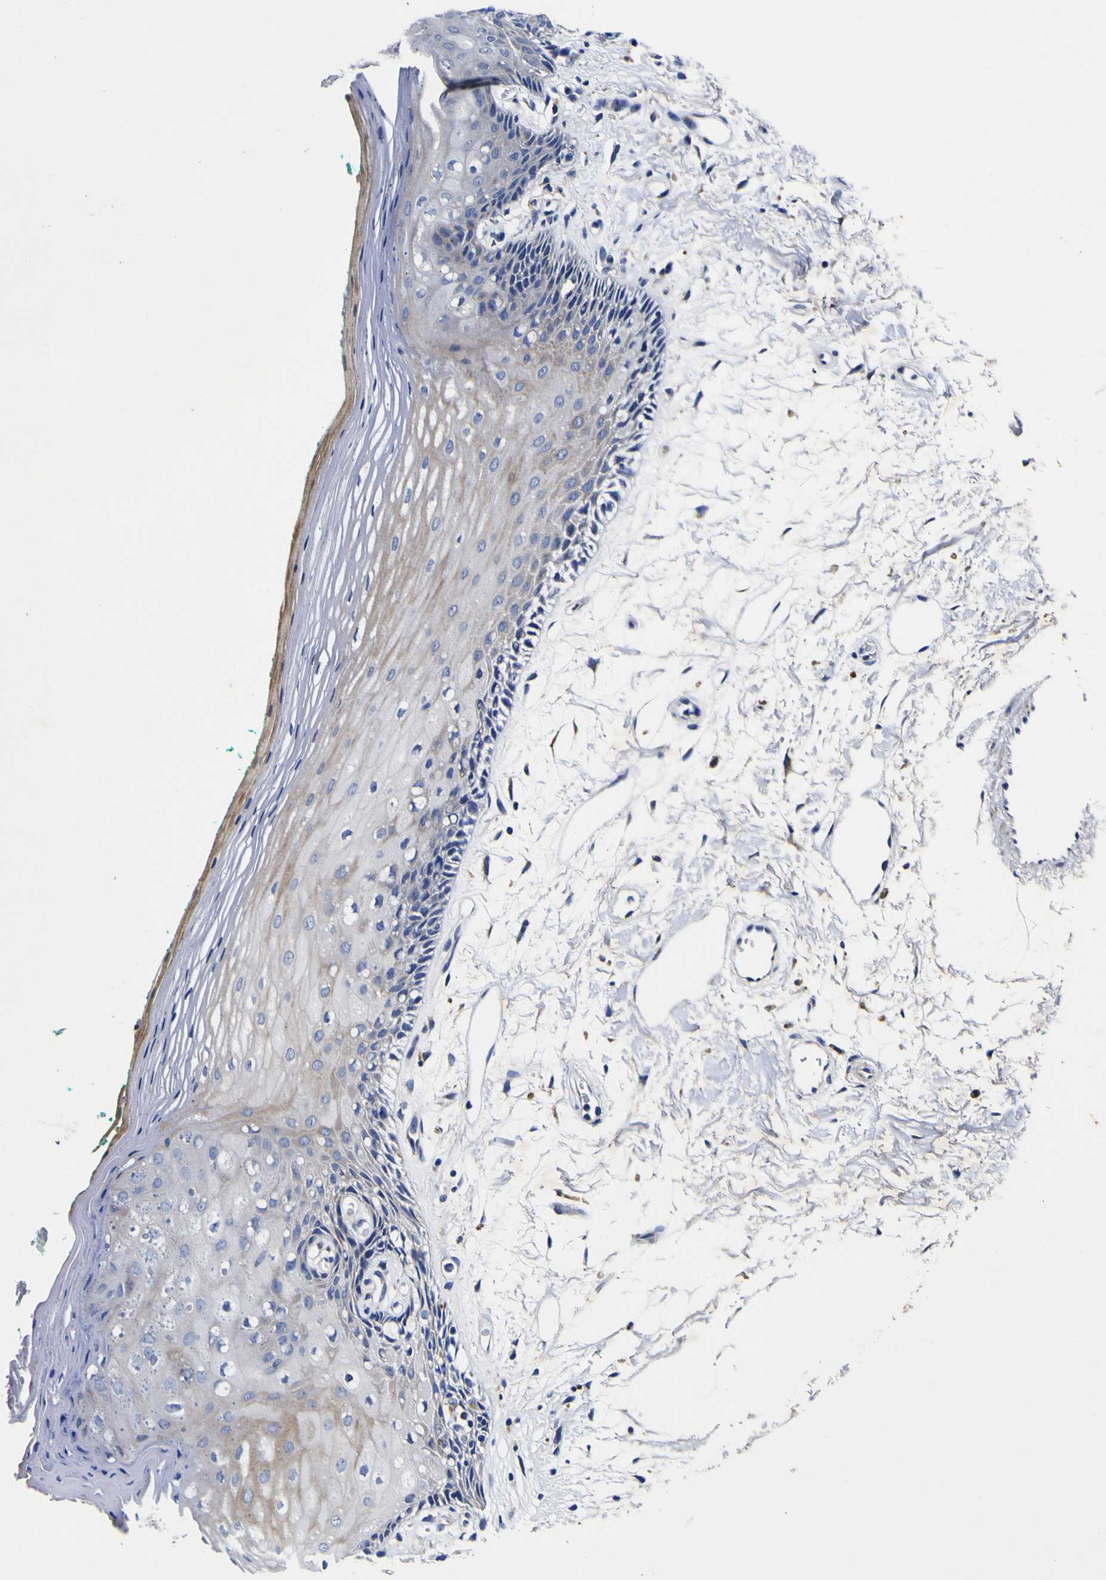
{"staining": {"intensity": "negative", "quantity": "none", "location": "none"}, "tissue": "oral mucosa", "cell_type": "Squamous epithelial cells", "image_type": "normal", "snomed": [{"axis": "morphology", "description": "Normal tissue, NOS"}, {"axis": "topography", "description": "Skeletal muscle"}, {"axis": "topography", "description": "Oral tissue"}, {"axis": "topography", "description": "Peripheral nerve tissue"}], "caption": "IHC micrograph of benign oral mucosa stained for a protein (brown), which reveals no expression in squamous epithelial cells.", "gene": "COA1", "patient": {"sex": "female", "age": 84}}